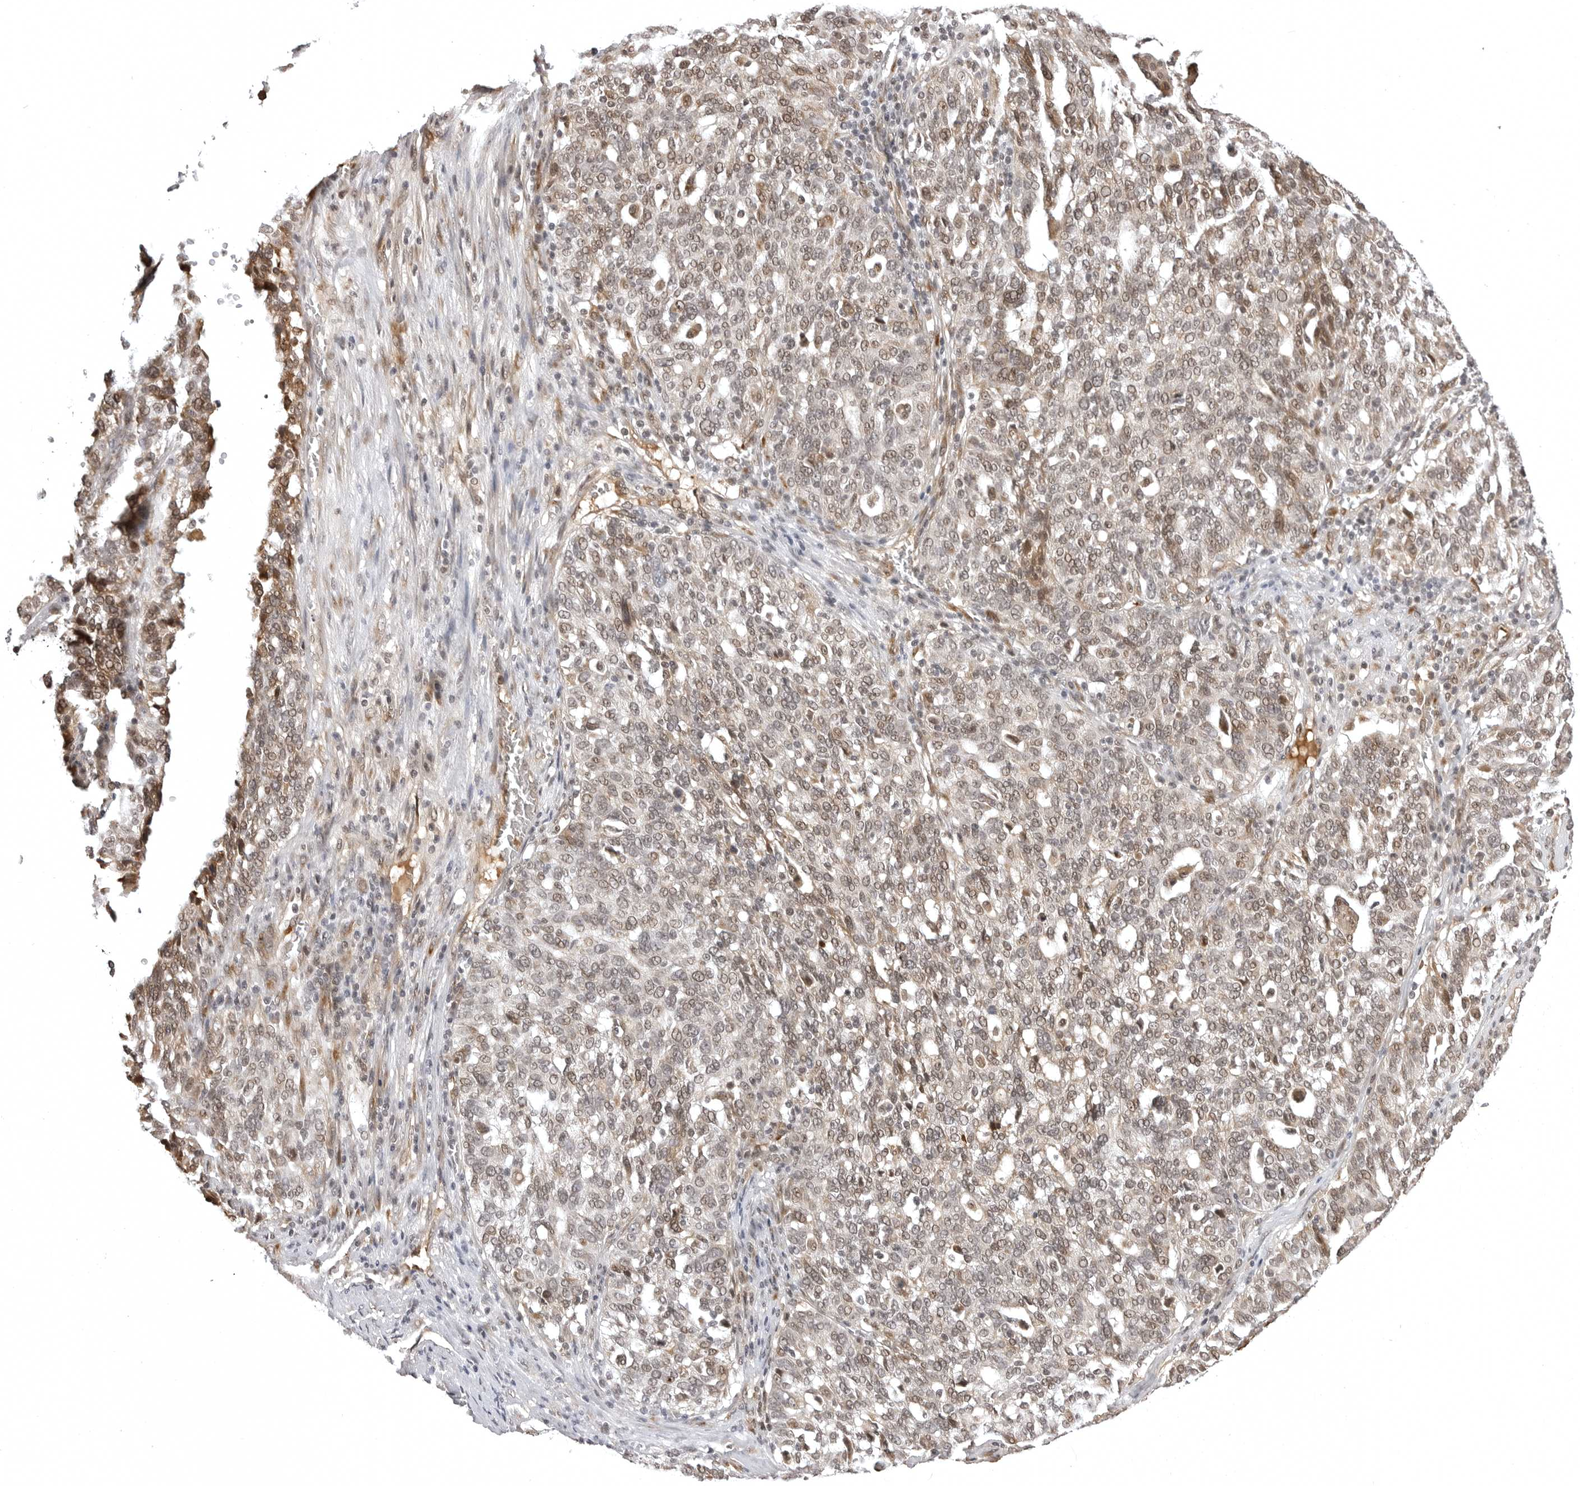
{"staining": {"intensity": "moderate", "quantity": "25%-75%", "location": "nuclear"}, "tissue": "ovarian cancer", "cell_type": "Tumor cells", "image_type": "cancer", "snomed": [{"axis": "morphology", "description": "Cystadenocarcinoma, serous, NOS"}, {"axis": "topography", "description": "Ovary"}], "caption": "Protein expression by immunohistochemistry reveals moderate nuclear positivity in approximately 25%-75% of tumor cells in ovarian cancer (serous cystadenocarcinoma).", "gene": "PHF3", "patient": {"sex": "female", "age": 59}}